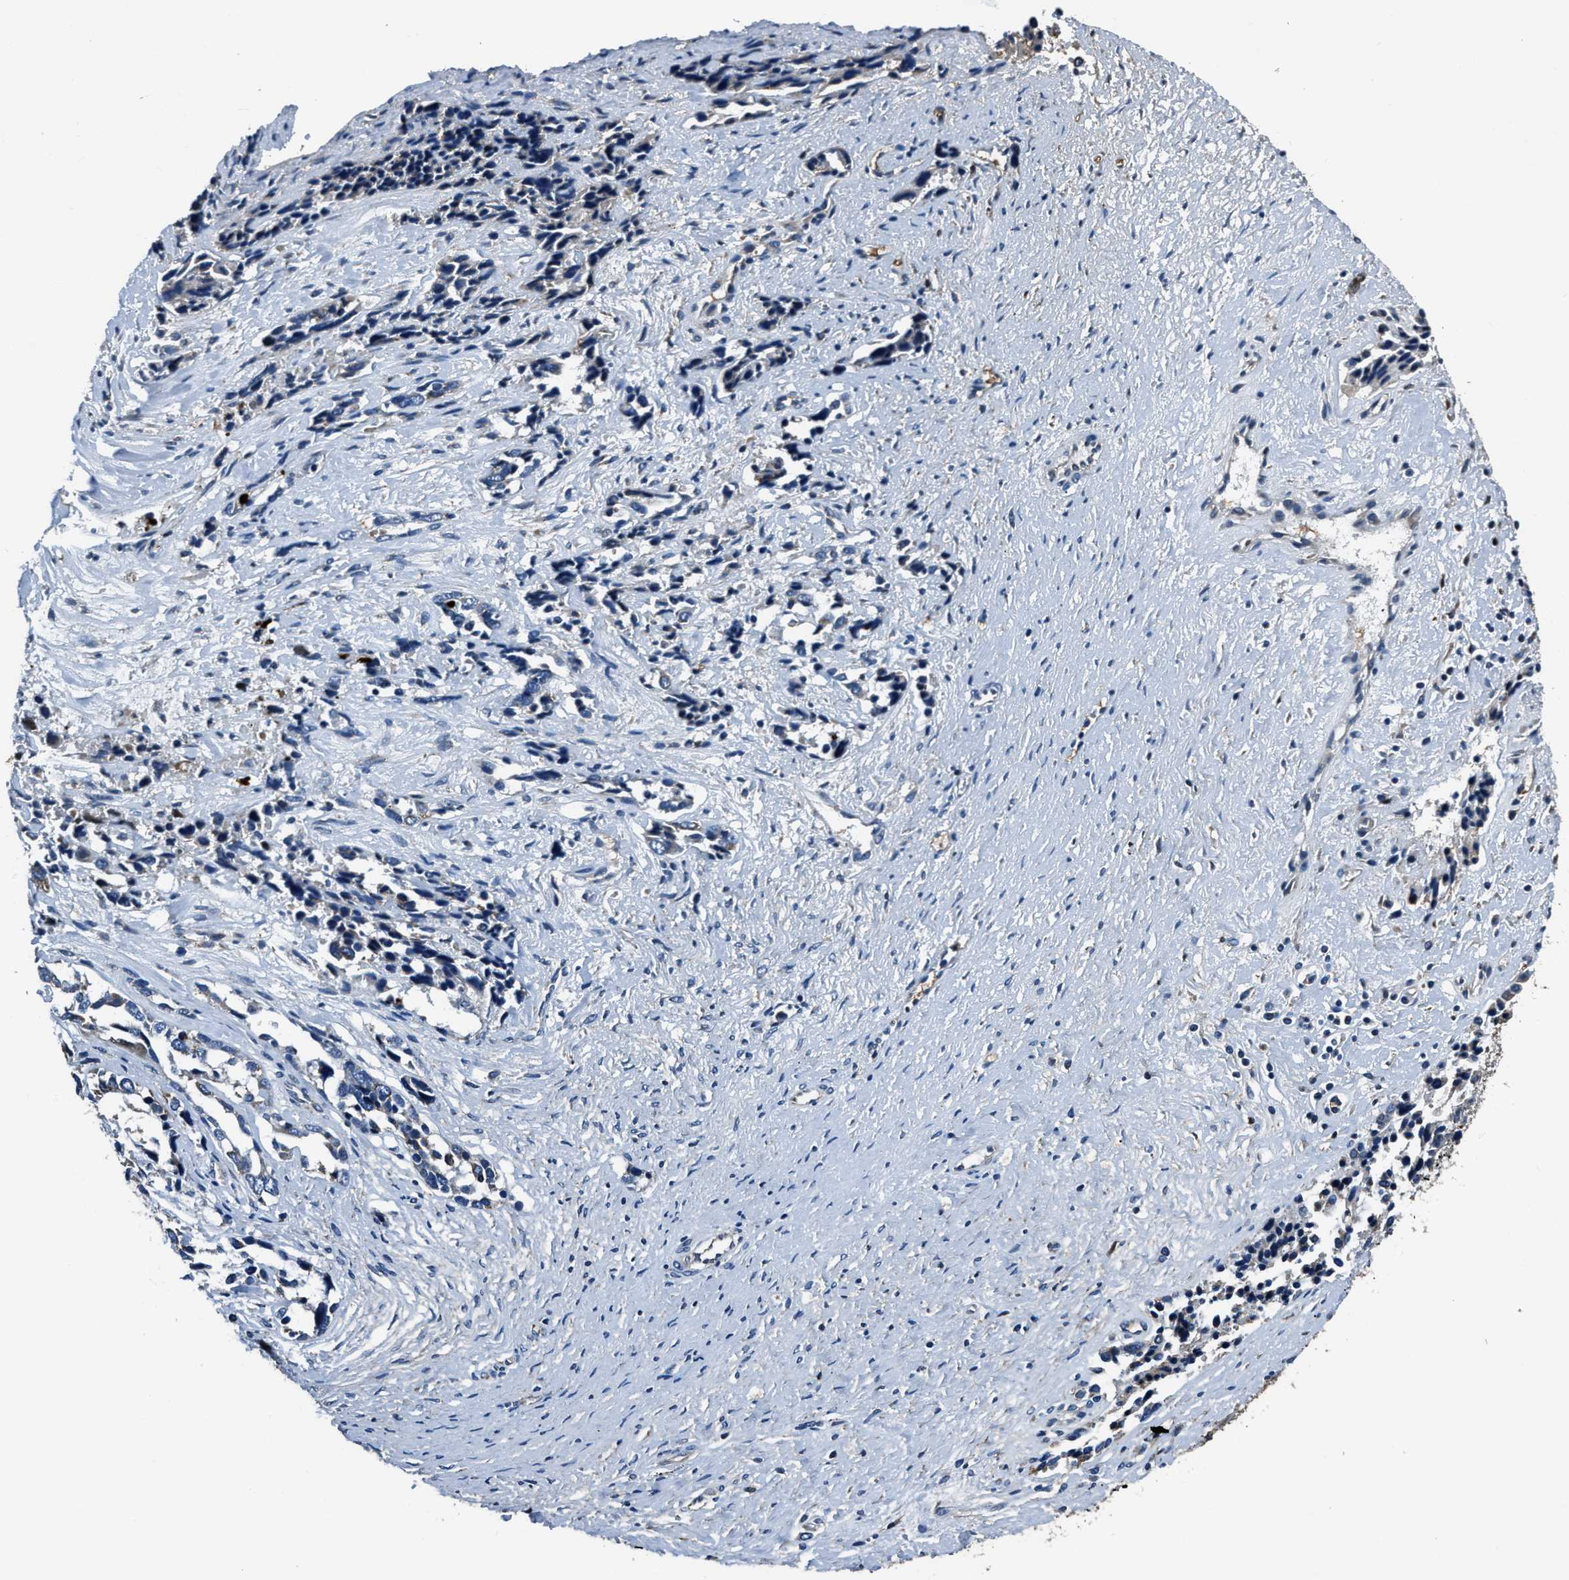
{"staining": {"intensity": "negative", "quantity": "none", "location": "none"}, "tissue": "ovarian cancer", "cell_type": "Tumor cells", "image_type": "cancer", "snomed": [{"axis": "morphology", "description": "Cystadenocarcinoma, serous, NOS"}, {"axis": "topography", "description": "Ovary"}], "caption": "Immunohistochemical staining of serous cystadenocarcinoma (ovarian) displays no significant positivity in tumor cells. The staining is performed using DAB (3,3'-diaminobenzidine) brown chromogen with nuclei counter-stained in using hematoxylin.", "gene": "OGDH", "patient": {"sex": "female", "age": 44}}